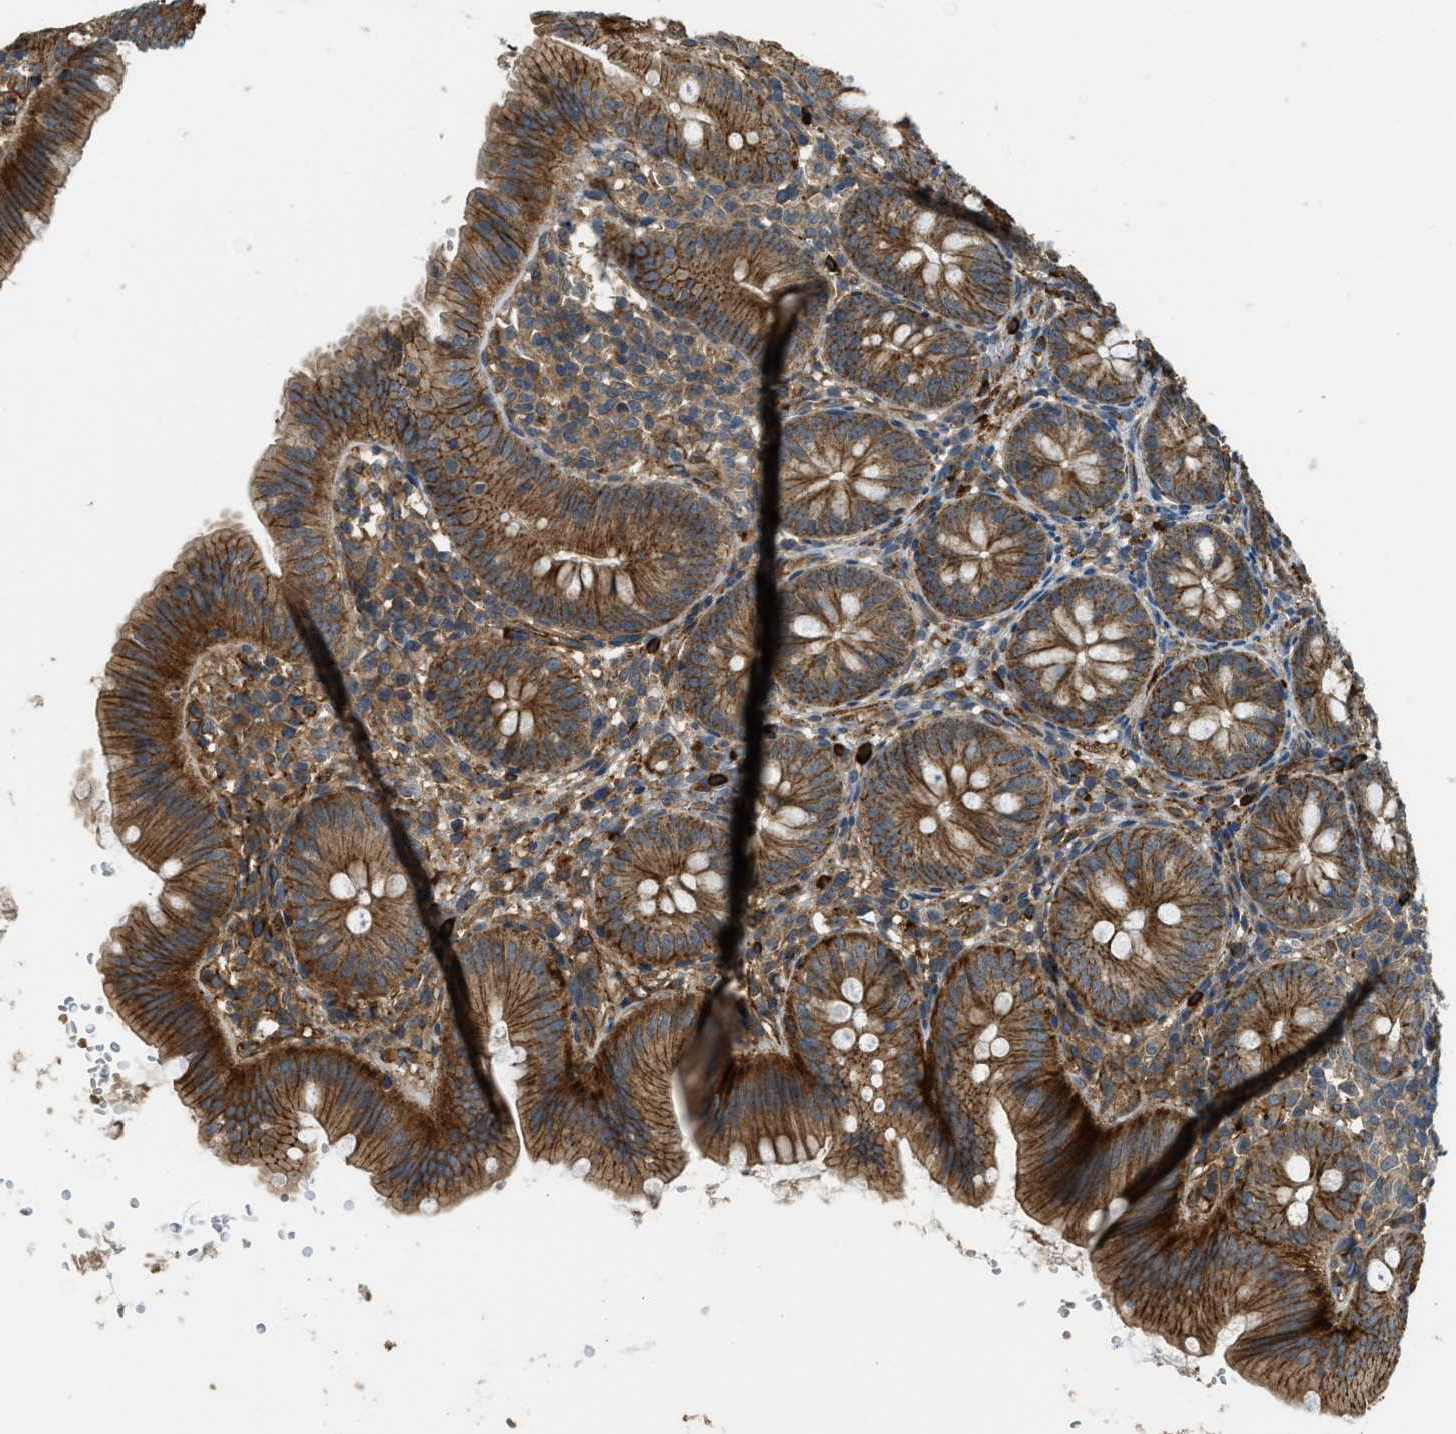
{"staining": {"intensity": "strong", "quantity": ">75%", "location": "cytoplasmic/membranous"}, "tissue": "appendix", "cell_type": "Glandular cells", "image_type": "normal", "snomed": [{"axis": "morphology", "description": "Normal tissue, NOS"}, {"axis": "topography", "description": "Appendix"}], "caption": "A brown stain labels strong cytoplasmic/membranous expression of a protein in glandular cells of normal appendix.", "gene": "BAG4", "patient": {"sex": "male", "age": 1}}